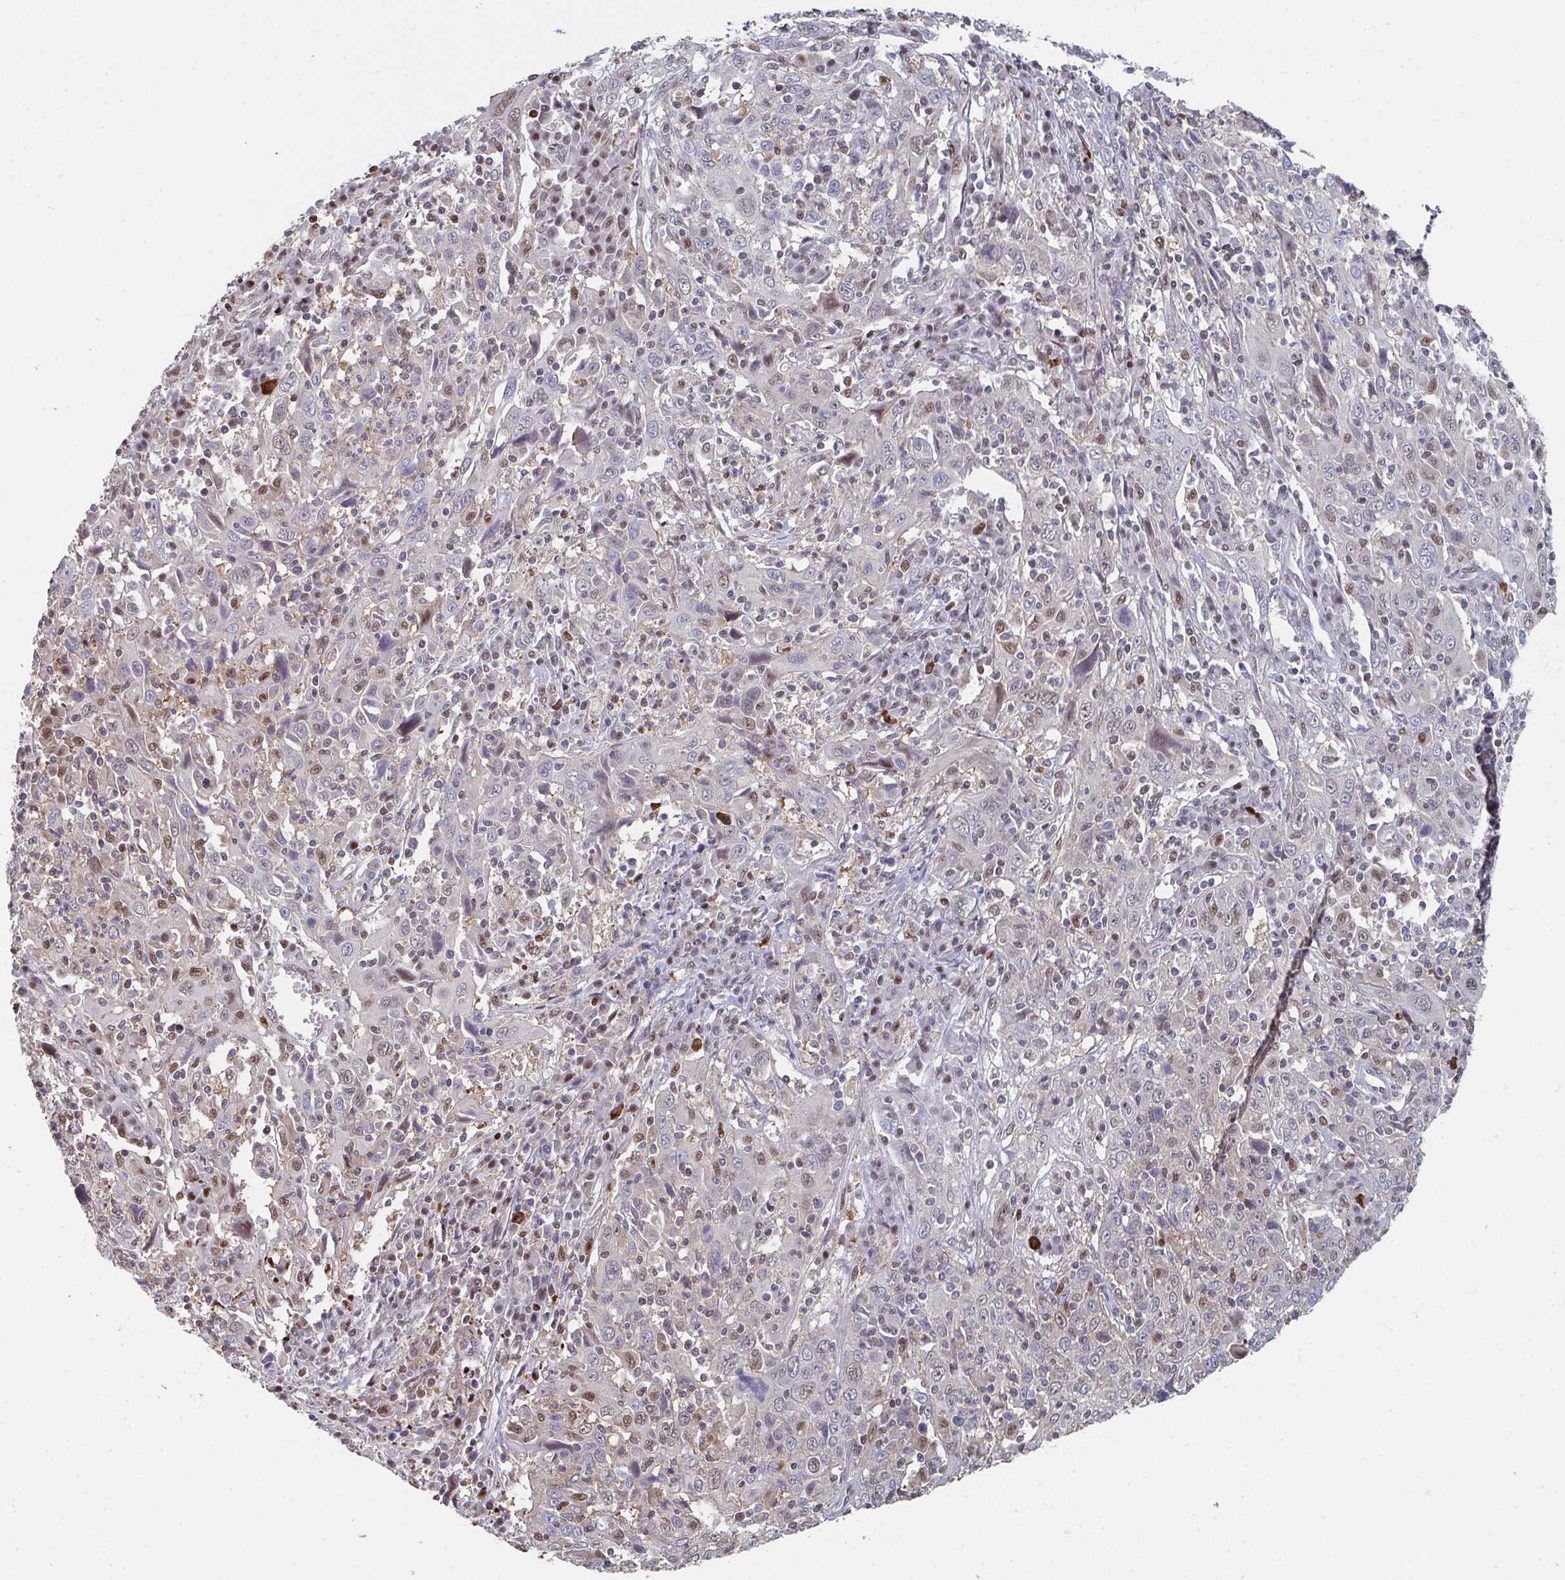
{"staining": {"intensity": "weak", "quantity": "<25%", "location": "nuclear"}, "tissue": "cervical cancer", "cell_type": "Tumor cells", "image_type": "cancer", "snomed": [{"axis": "morphology", "description": "Squamous cell carcinoma, NOS"}, {"axis": "topography", "description": "Cervix"}], "caption": "High power microscopy photomicrograph of an immunohistochemistry (IHC) photomicrograph of squamous cell carcinoma (cervical), revealing no significant expression in tumor cells.", "gene": "ACD", "patient": {"sex": "female", "age": 46}}